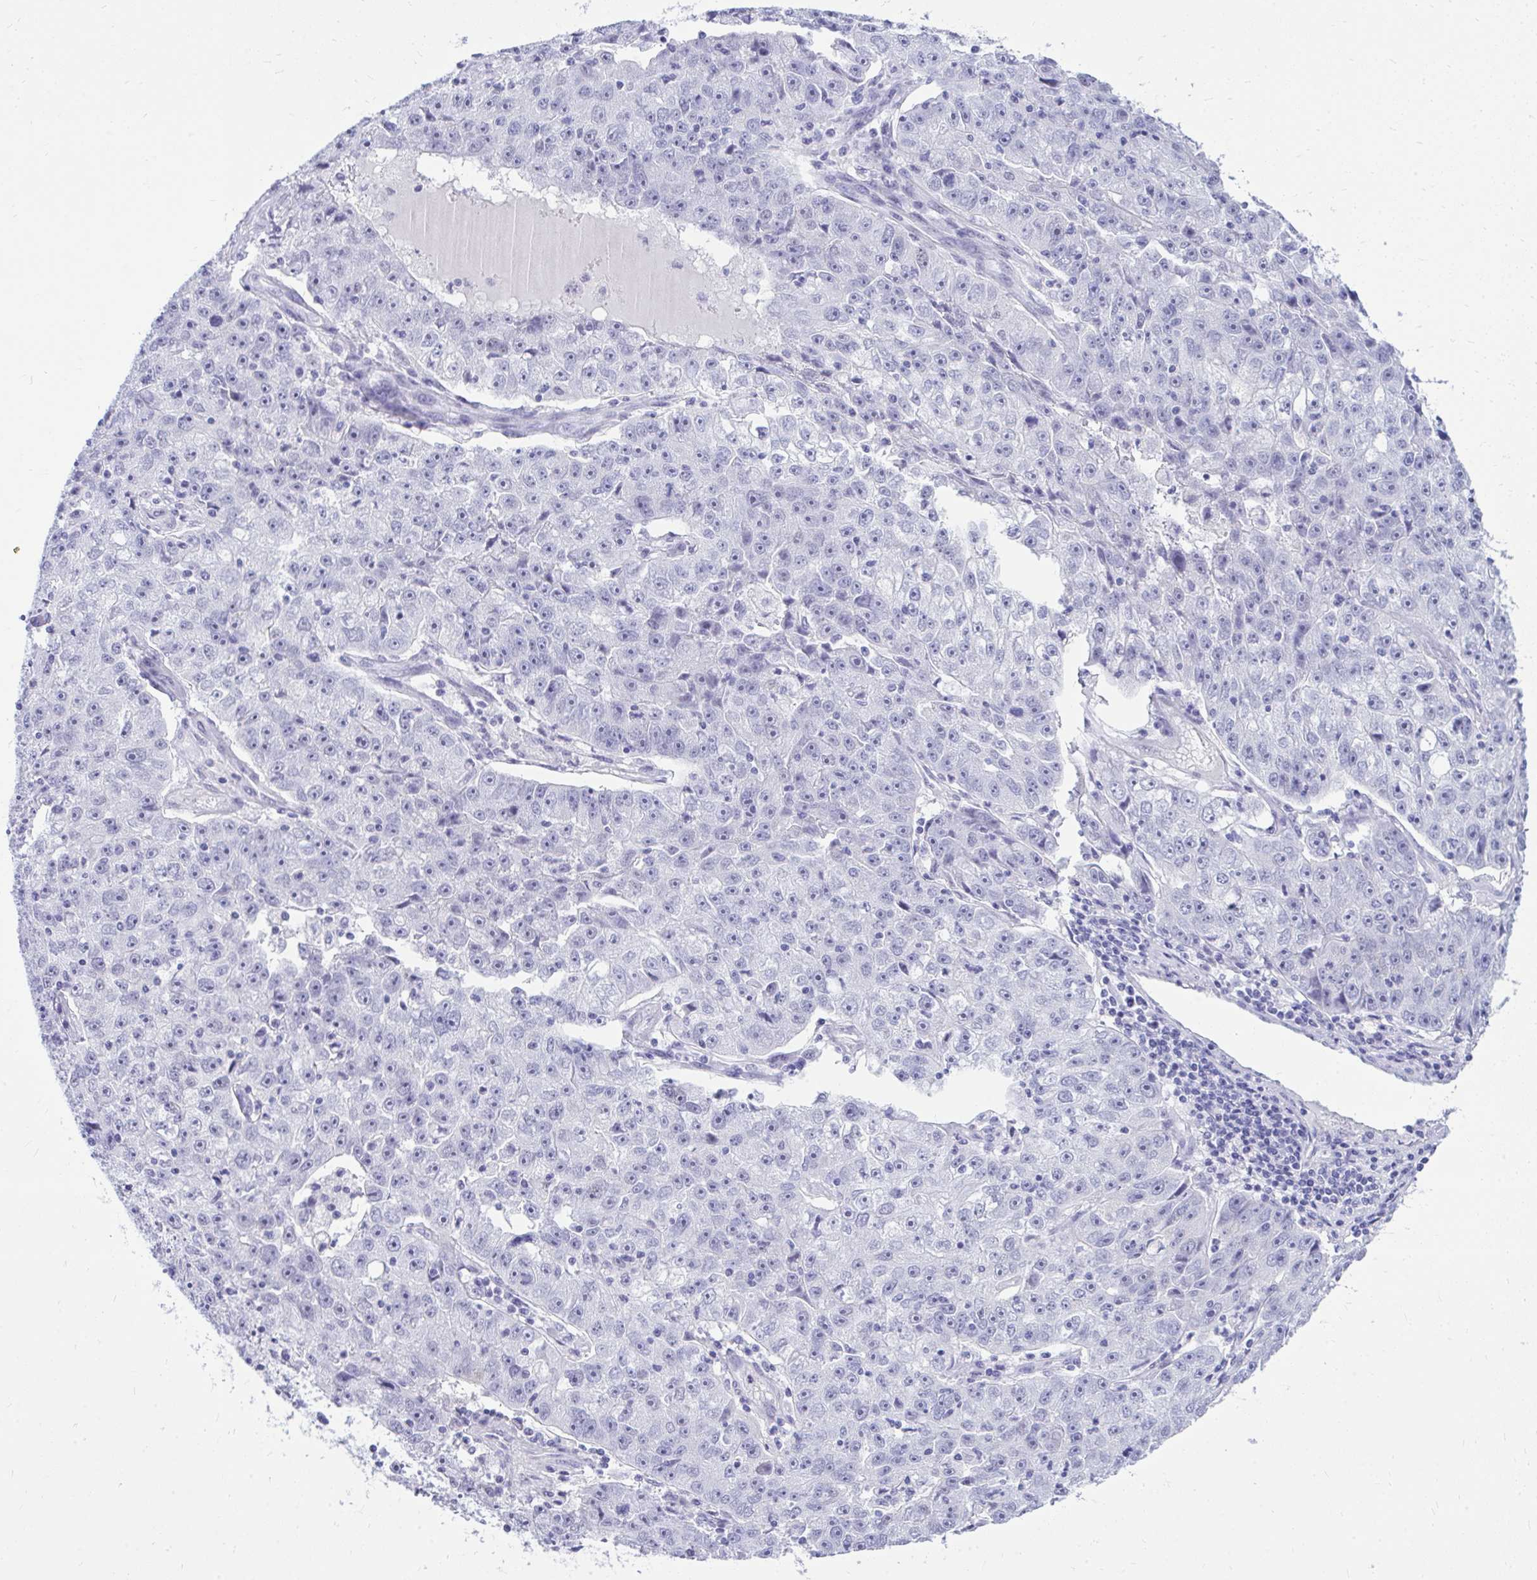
{"staining": {"intensity": "negative", "quantity": "none", "location": "none"}, "tissue": "lung cancer", "cell_type": "Tumor cells", "image_type": "cancer", "snomed": [{"axis": "morphology", "description": "Normal morphology"}, {"axis": "morphology", "description": "Adenocarcinoma, NOS"}, {"axis": "topography", "description": "Lymph node"}, {"axis": "topography", "description": "Lung"}], "caption": "Lung cancer (adenocarcinoma) stained for a protein using immunohistochemistry displays no staining tumor cells.", "gene": "OR5F1", "patient": {"sex": "female", "age": 57}}